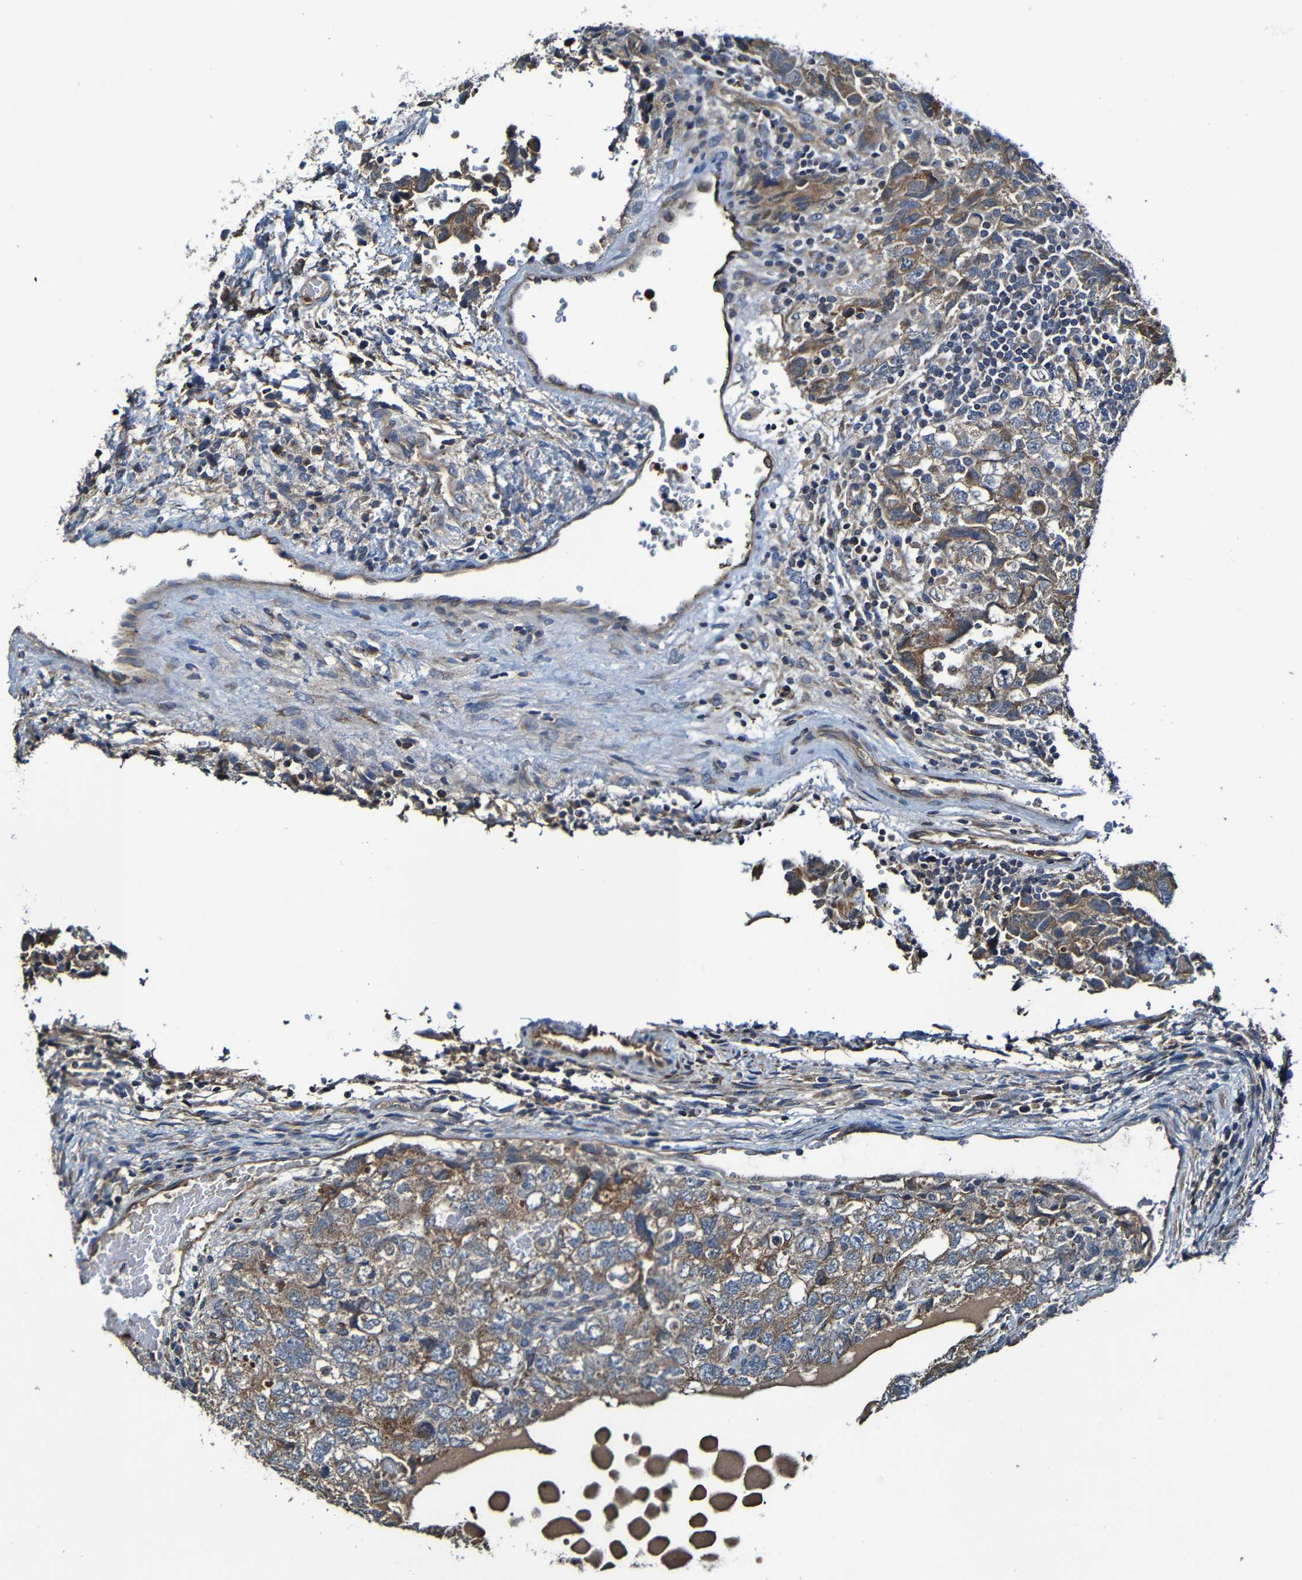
{"staining": {"intensity": "moderate", "quantity": "25%-75%", "location": "cytoplasmic/membranous"}, "tissue": "testis cancer", "cell_type": "Tumor cells", "image_type": "cancer", "snomed": [{"axis": "morphology", "description": "Carcinoma, Embryonal, NOS"}, {"axis": "topography", "description": "Testis"}], "caption": "There is medium levels of moderate cytoplasmic/membranous positivity in tumor cells of testis cancer, as demonstrated by immunohistochemical staining (brown color).", "gene": "ADAM15", "patient": {"sex": "male", "age": 36}}